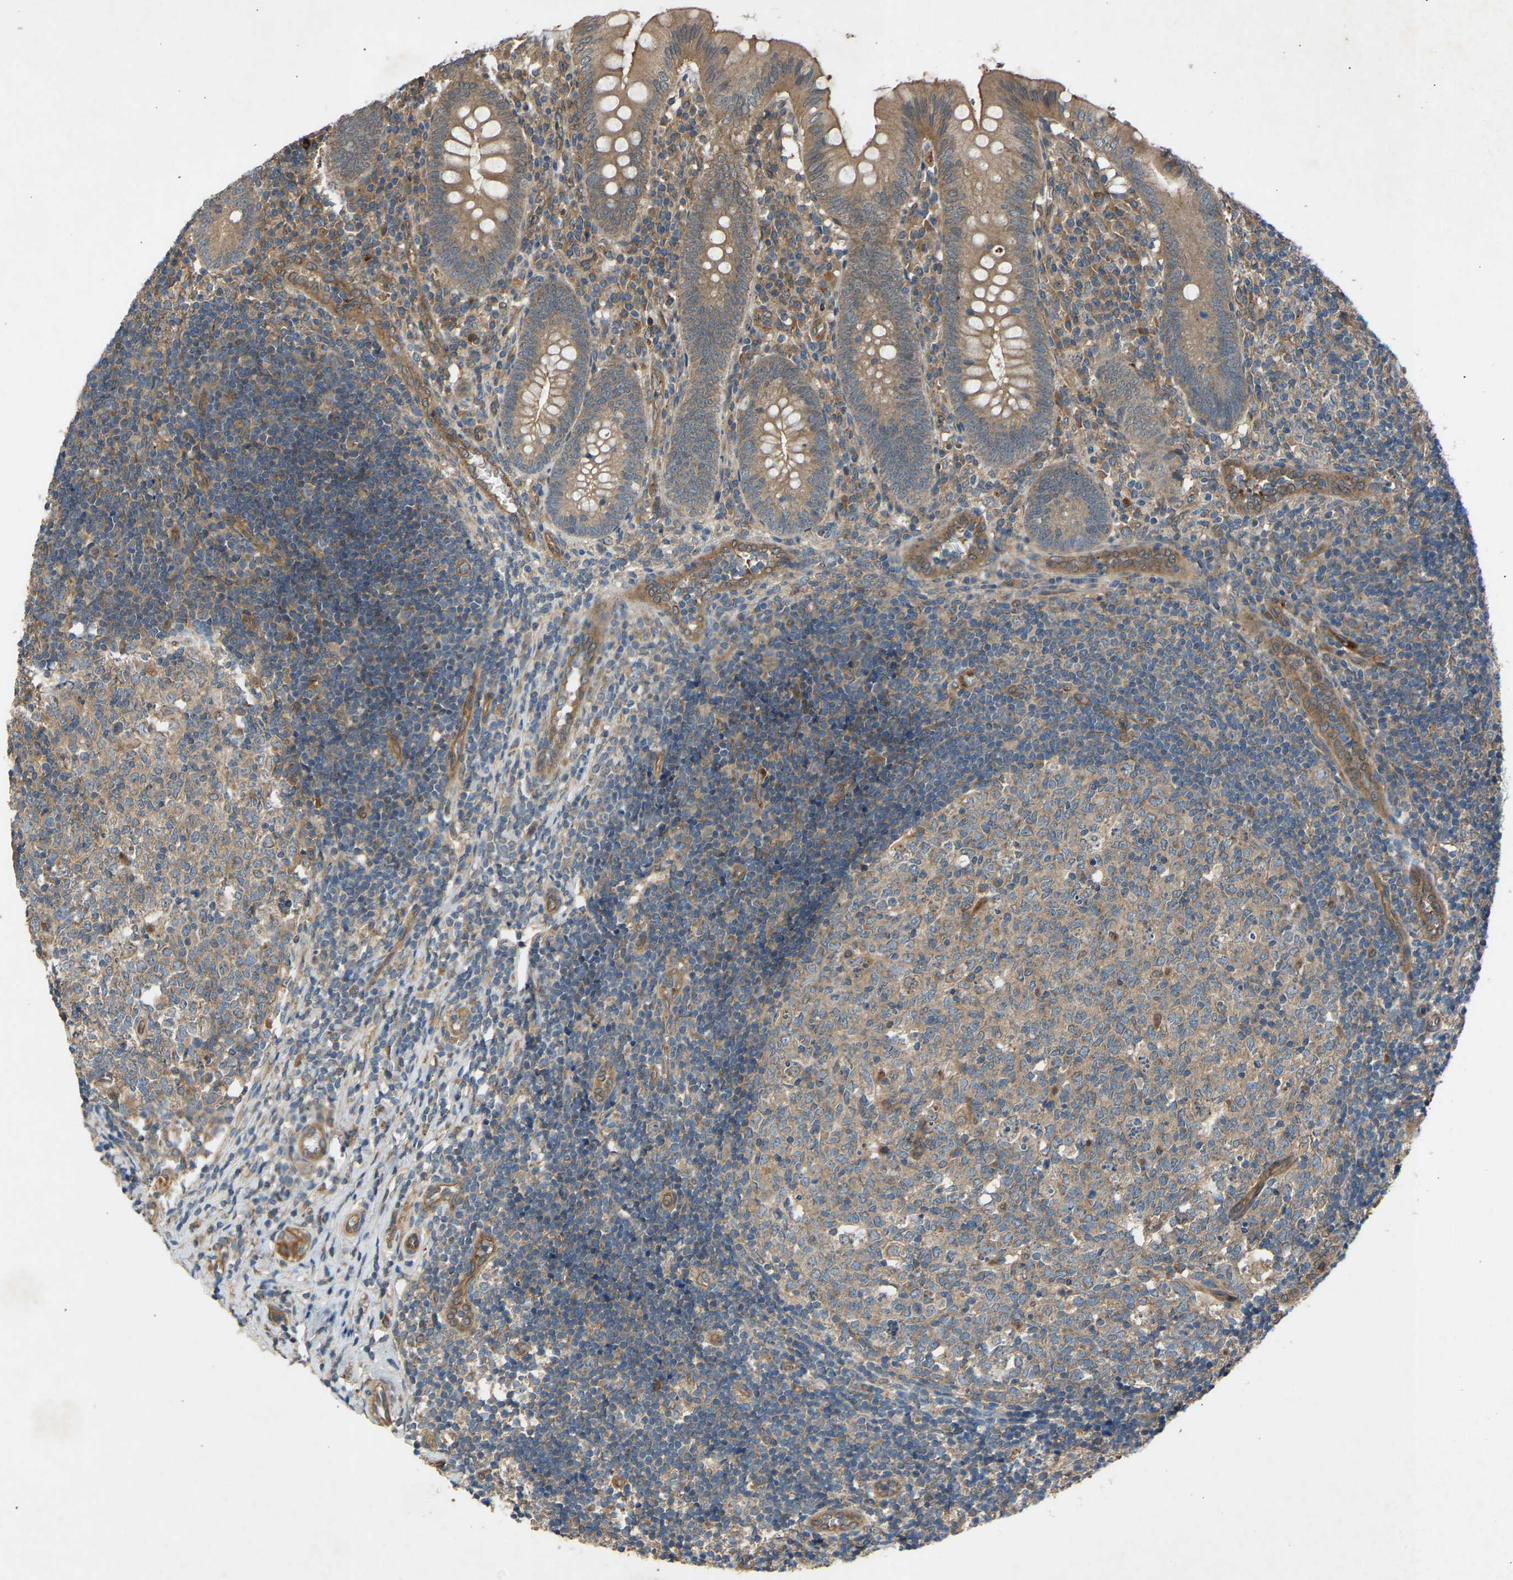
{"staining": {"intensity": "weak", "quantity": ">75%", "location": "cytoplasmic/membranous"}, "tissue": "appendix", "cell_type": "Glandular cells", "image_type": "normal", "snomed": [{"axis": "morphology", "description": "Normal tissue, NOS"}, {"axis": "topography", "description": "Appendix"}], "caption": "Glandular cells show low levels of weak cytoplasmic/membranous expression in about >75% of cells in unremarkable human appendix. The protein of interest is stained brown, and the nuclei are stained in blue (DAB IHC with brightfield microscopy, high magnification).", "gene": "GAS2L1", "patient": {"sex": "male", "age": 8}}